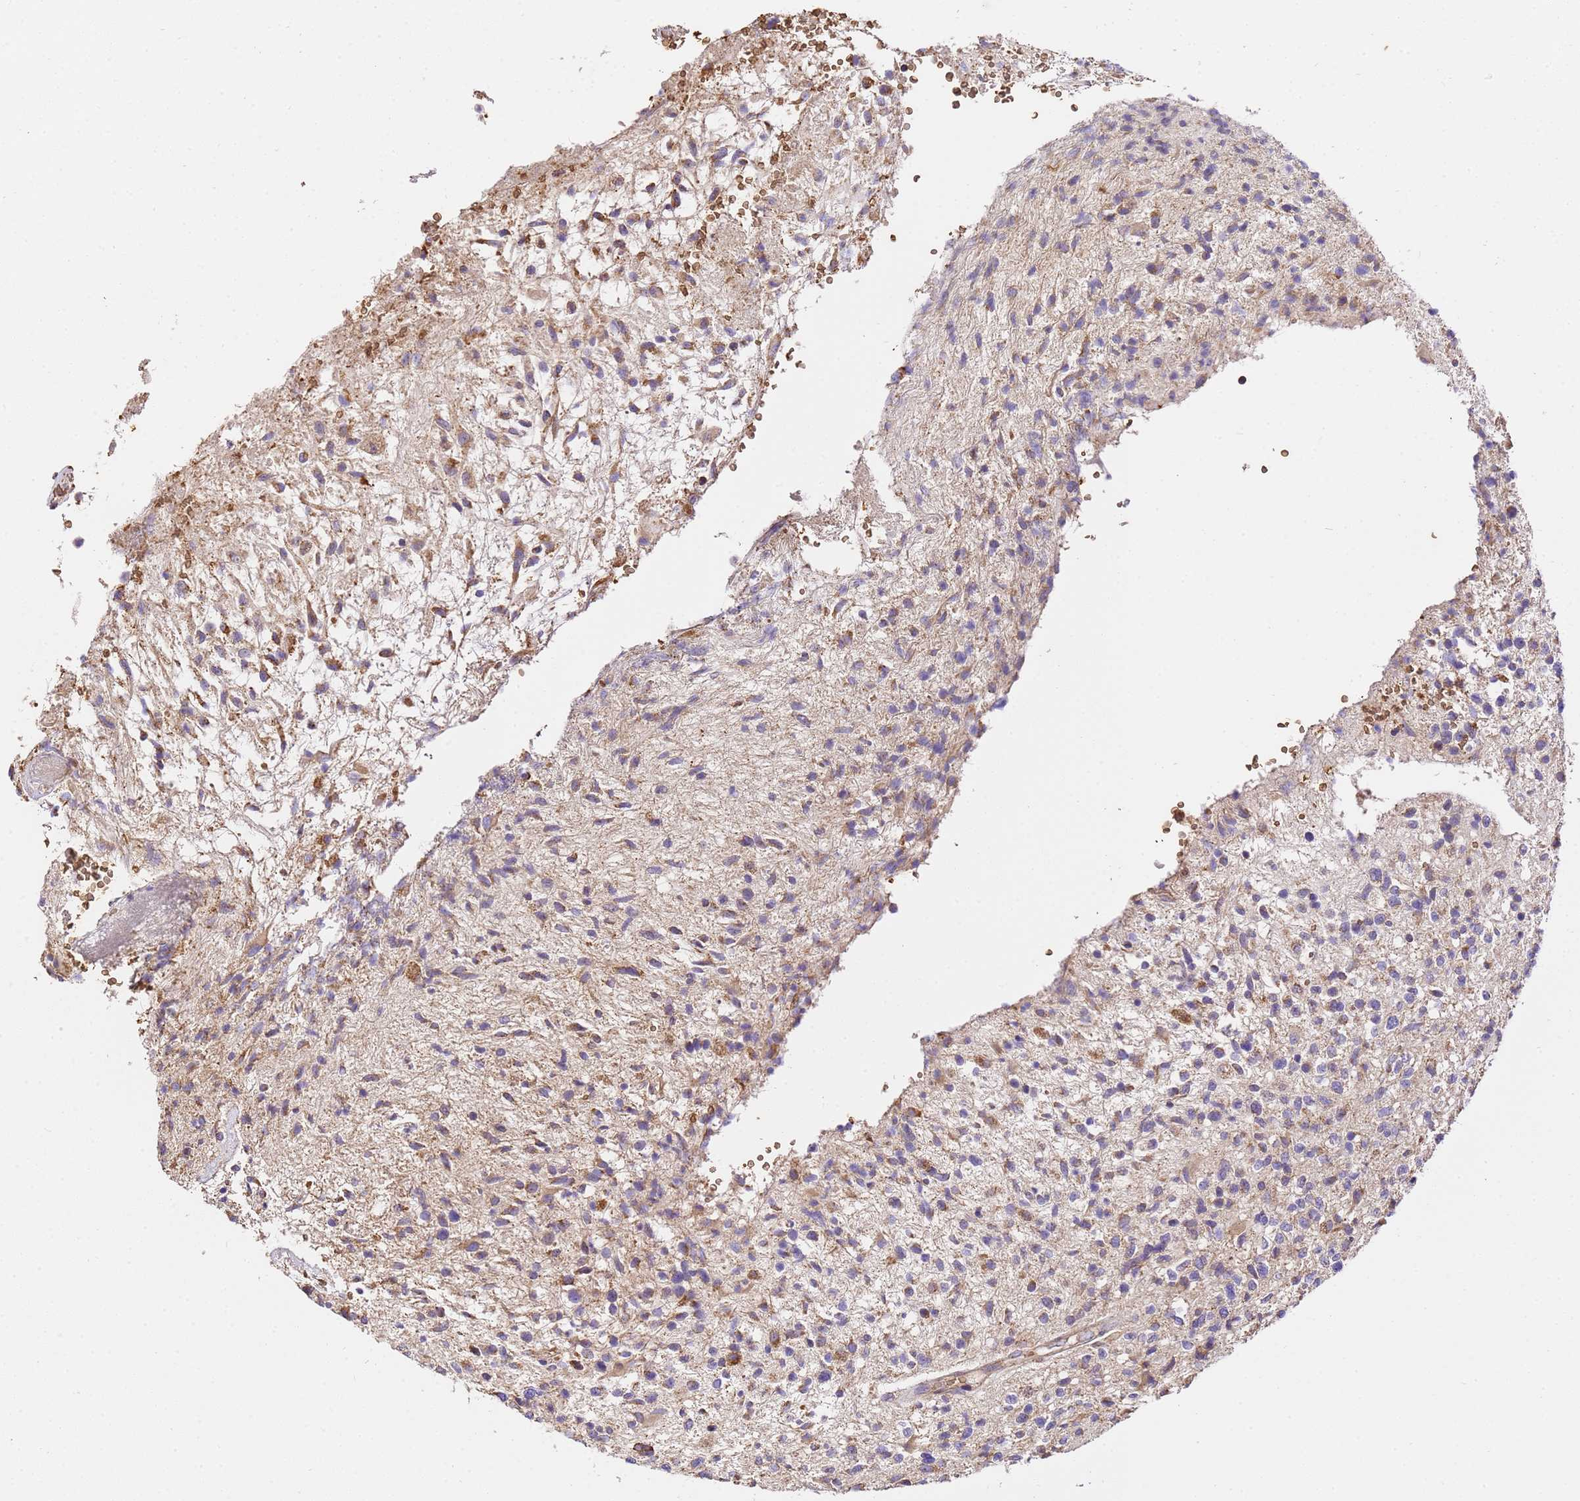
{"staining": {"intensity": "moderate", "quantity": "<25%", "location": "cytoplasmic/membranous"}, "tissue": "glioma", "cell_type": "Tumor cells", "image_type": "cancer", "snomed": [{"axis": "morphology", "description": "Glioma, malignant, High grade"}, {"axis": "topography", "description": "Brain"}], "caption": "This is a micrograph of immunohistochemistry staining of high-grade glioma (malignant), which shows moderate staining in the cytoplasmic/membranous of tumor cells.", "gene": "LRRIQ1", "patient": {"sex": "male", "age": 56}}